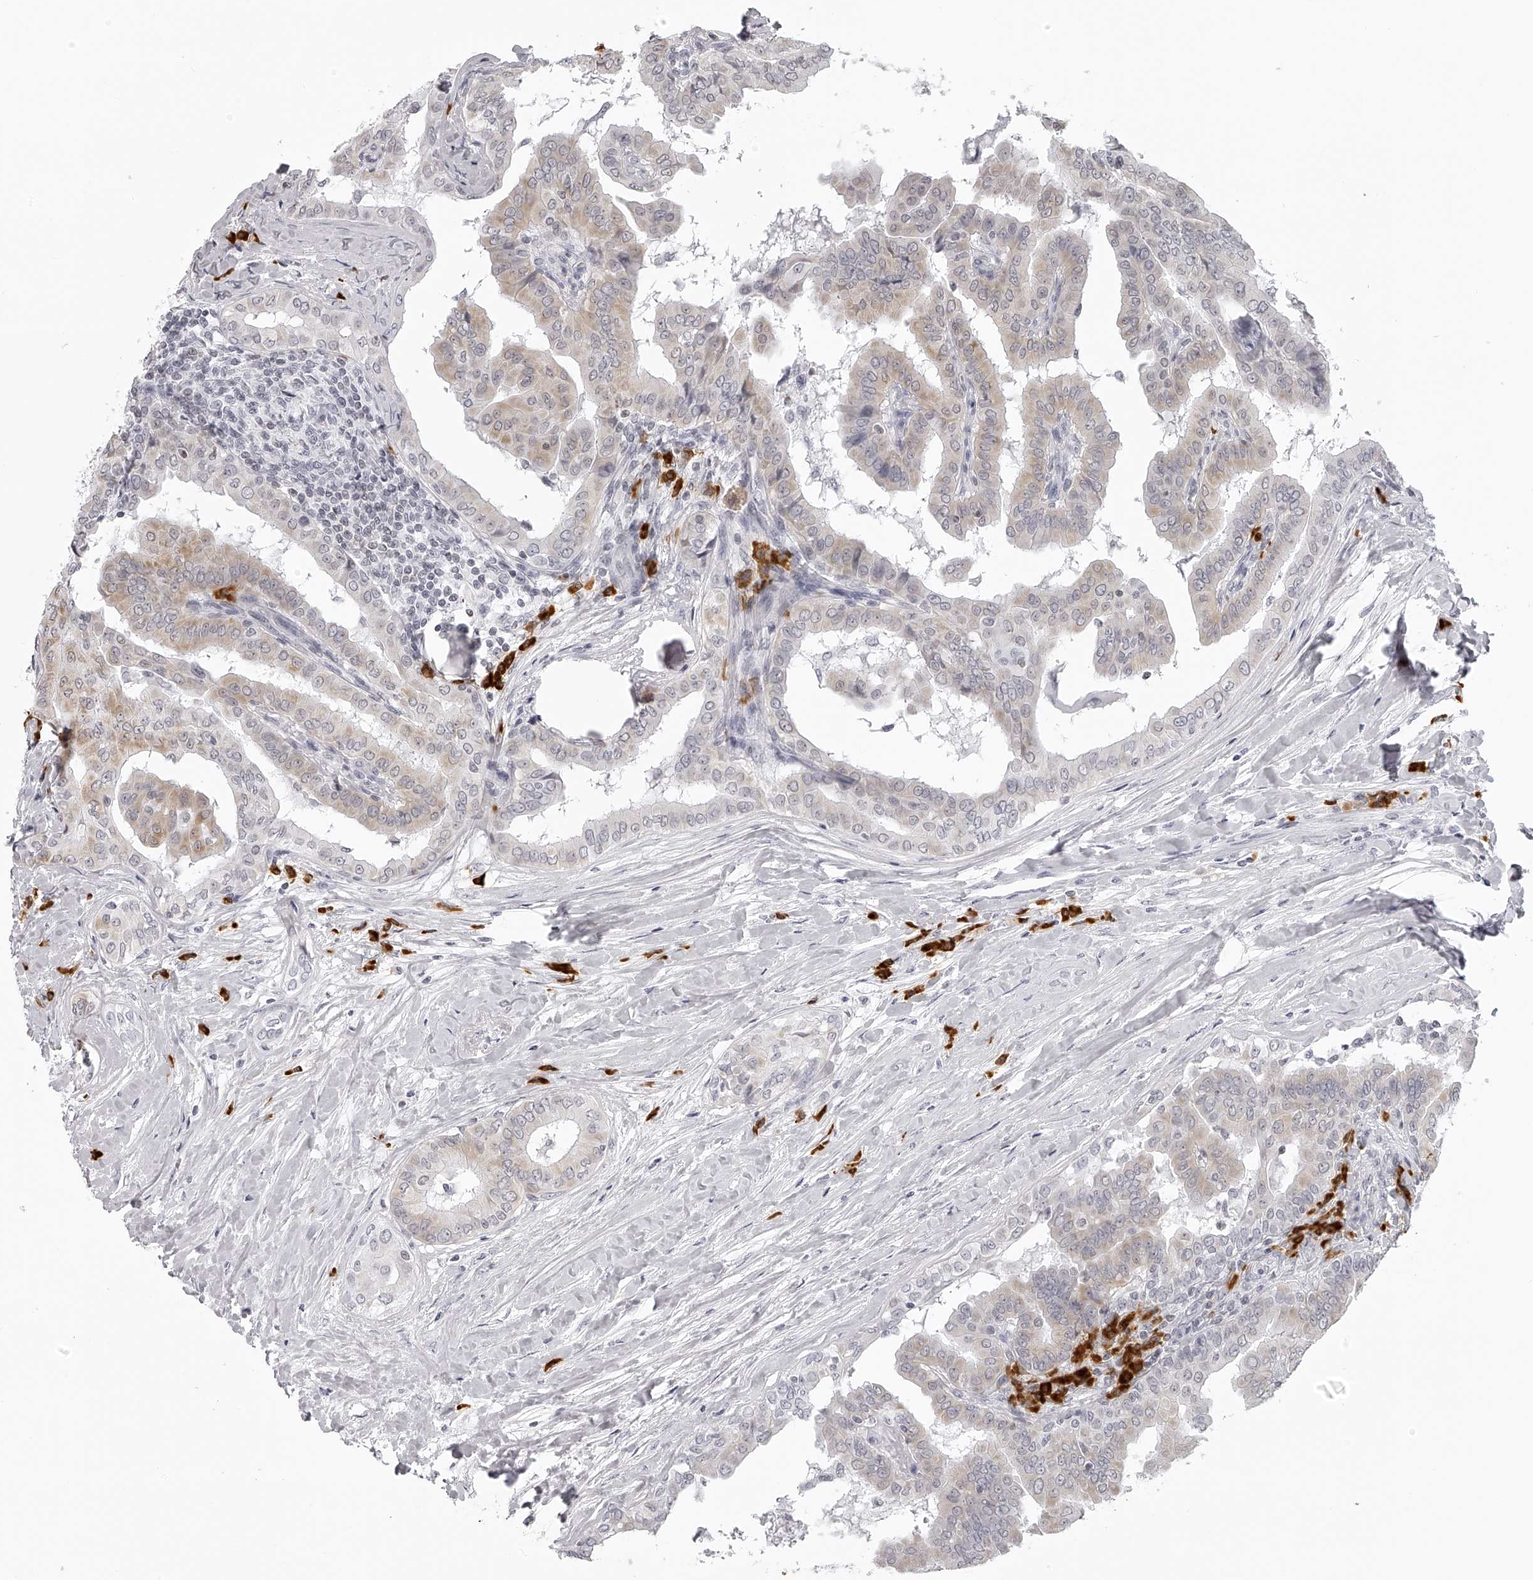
{"staining": {"intensity": "weak", "quantity": "<25%", "location": "cytoplasmic/membranous"}, "tissue": "thyroid cancer", "cell_type": "Tumor cells", "image_type": "cancer", "snomed": [{"axis": "morphology", "description": "Papillary adenocarcinoma, NOS"}, {"axis": "topography", "description": "Thyroid gland"}], "caption": "This image is of papillary adenocarcinoma (thyroid) stained with immunohistochemistry (IHC) to label a protein in brown with the nuclei are counter-stained blue. There is no expression in tumor cells. (DAB (3,3'-diaminobenzidine) immunohistochemistry (IHC) visualized using brightfield microscopy, high magnification).", "gene": "SEC11C", "patient": {"sex": "male", "age": 33}}